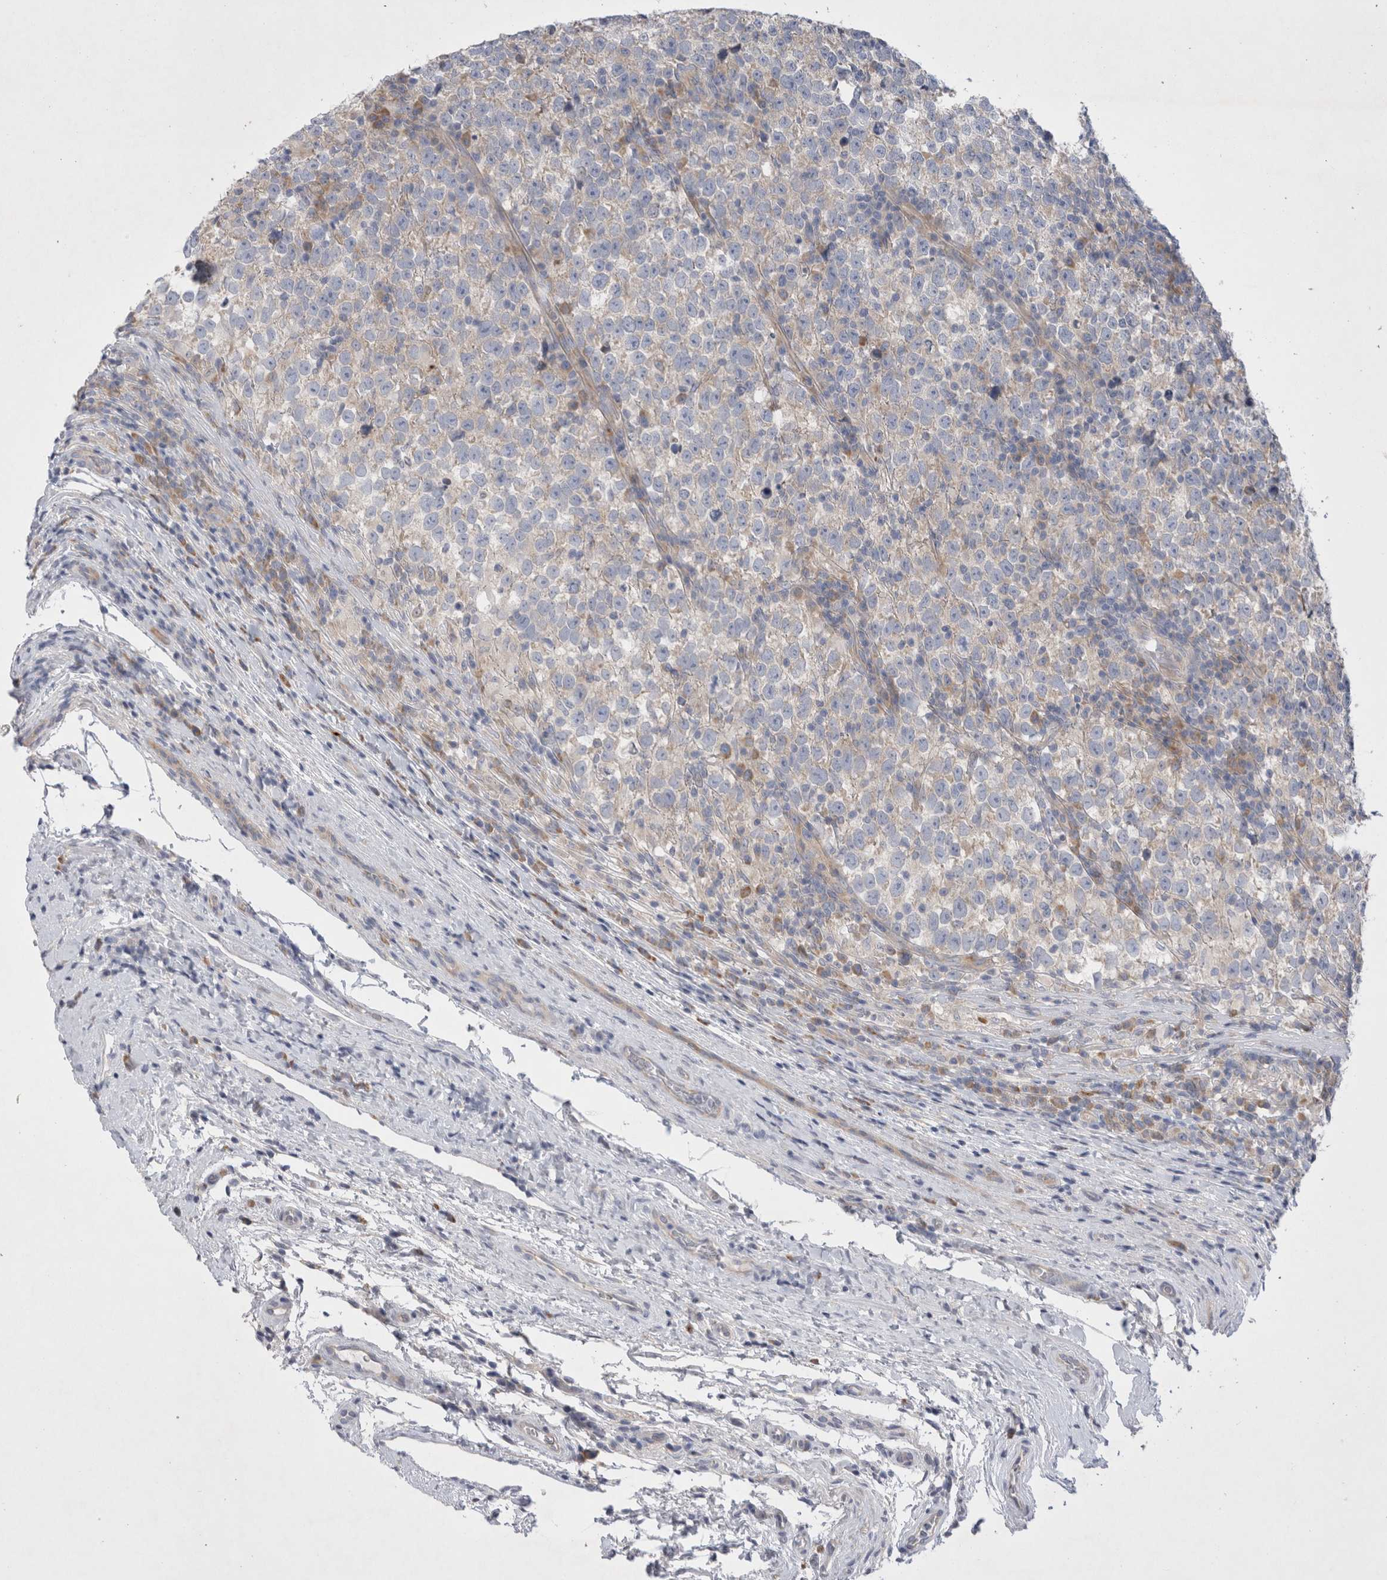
{"staining": {"intensity": "weak", "quantity": "<25%", "location": "cytoplasmic/membranous"}, "tissue": "testis cancer", "cell_type": "Tumor cells", "image_type": "cancer", "snomed": [{"axis": "morphology", "description": "Normal tissue, NOS"}, {"axis": "morphology", "description": "Seminoma, NOS"}, {"axis": "topography", "description": "Testis"}], "caption": "Immunohistochemistry (IHC) photomicrograph of neoplastic tissue: seminoma (testis) stained with DAB (3,3'-diaminobenzidine) shows no significant protein staining in tumor cells. (DAB immunohistochemistry (IHC) with hematoxylin counter stain).", "gene": "RBM12B", "patient": {"sex": "male", "age": 43}}